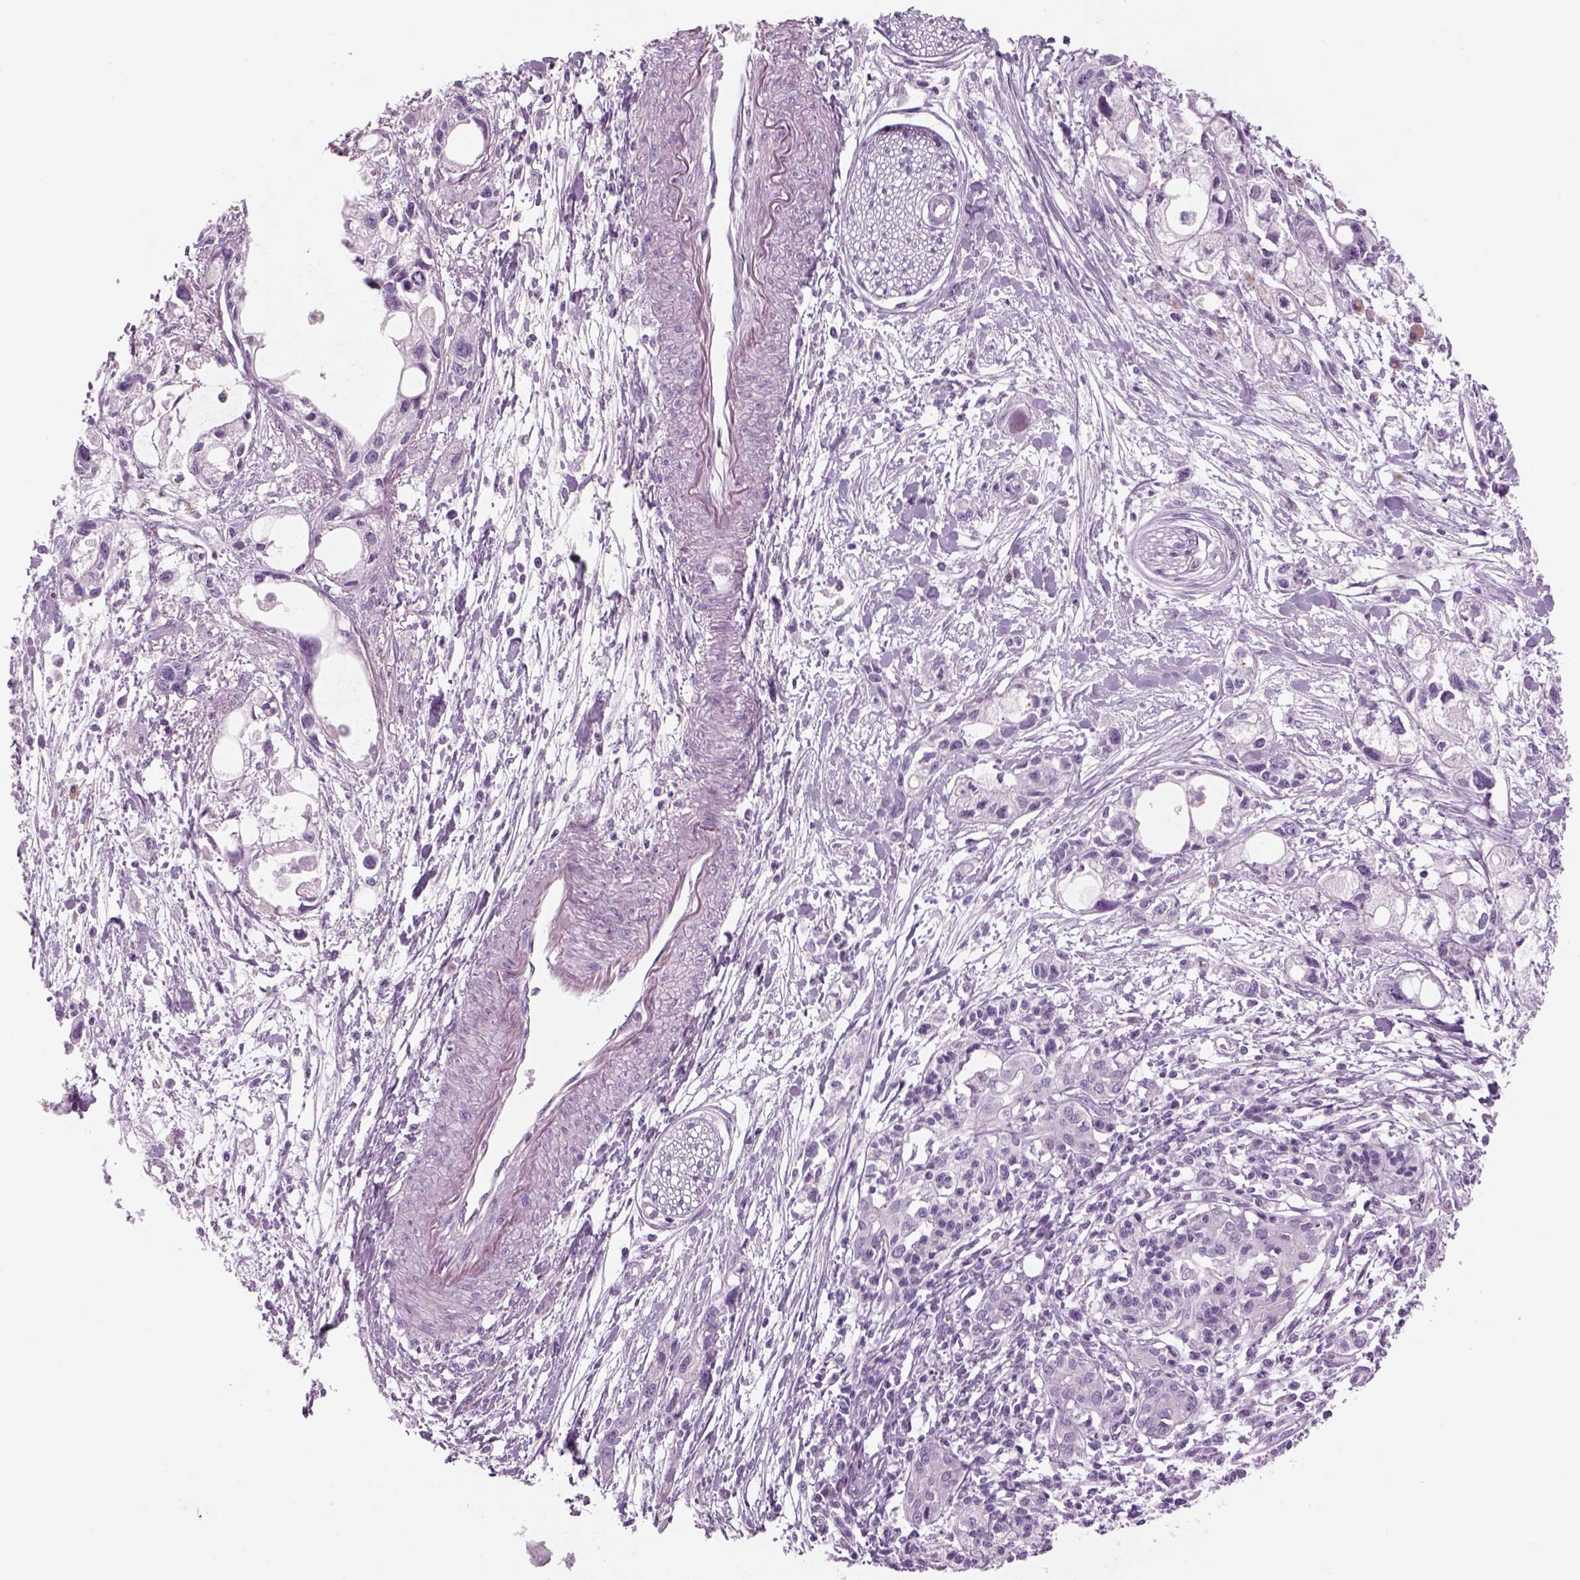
{"staining": {"intensity": "negative", "quantity": "none", "location": "none"}, "tissue": "pancreatic cancer", "cell_type": "Tumor cells", "image_type": "cancer", "snomed": [{"axis": "morphology", "description": "Adenocarcinoma, NOS"}, {"axis": "topography", "description": "Pancreas"}], "caption": "An immunohistochemistry (IHC) photomicrograph of adenocarcinoma (pancreatic) is shown. There is no staining in tumor cells of adenocarcinoma (pancreatic). (DAB (3,3'-diaminobenzidine) IHC visualized using brightfield microscopy, high magnification).", "gene": "GAS2L2", "patient": {"sex": "female", "age": 61}}